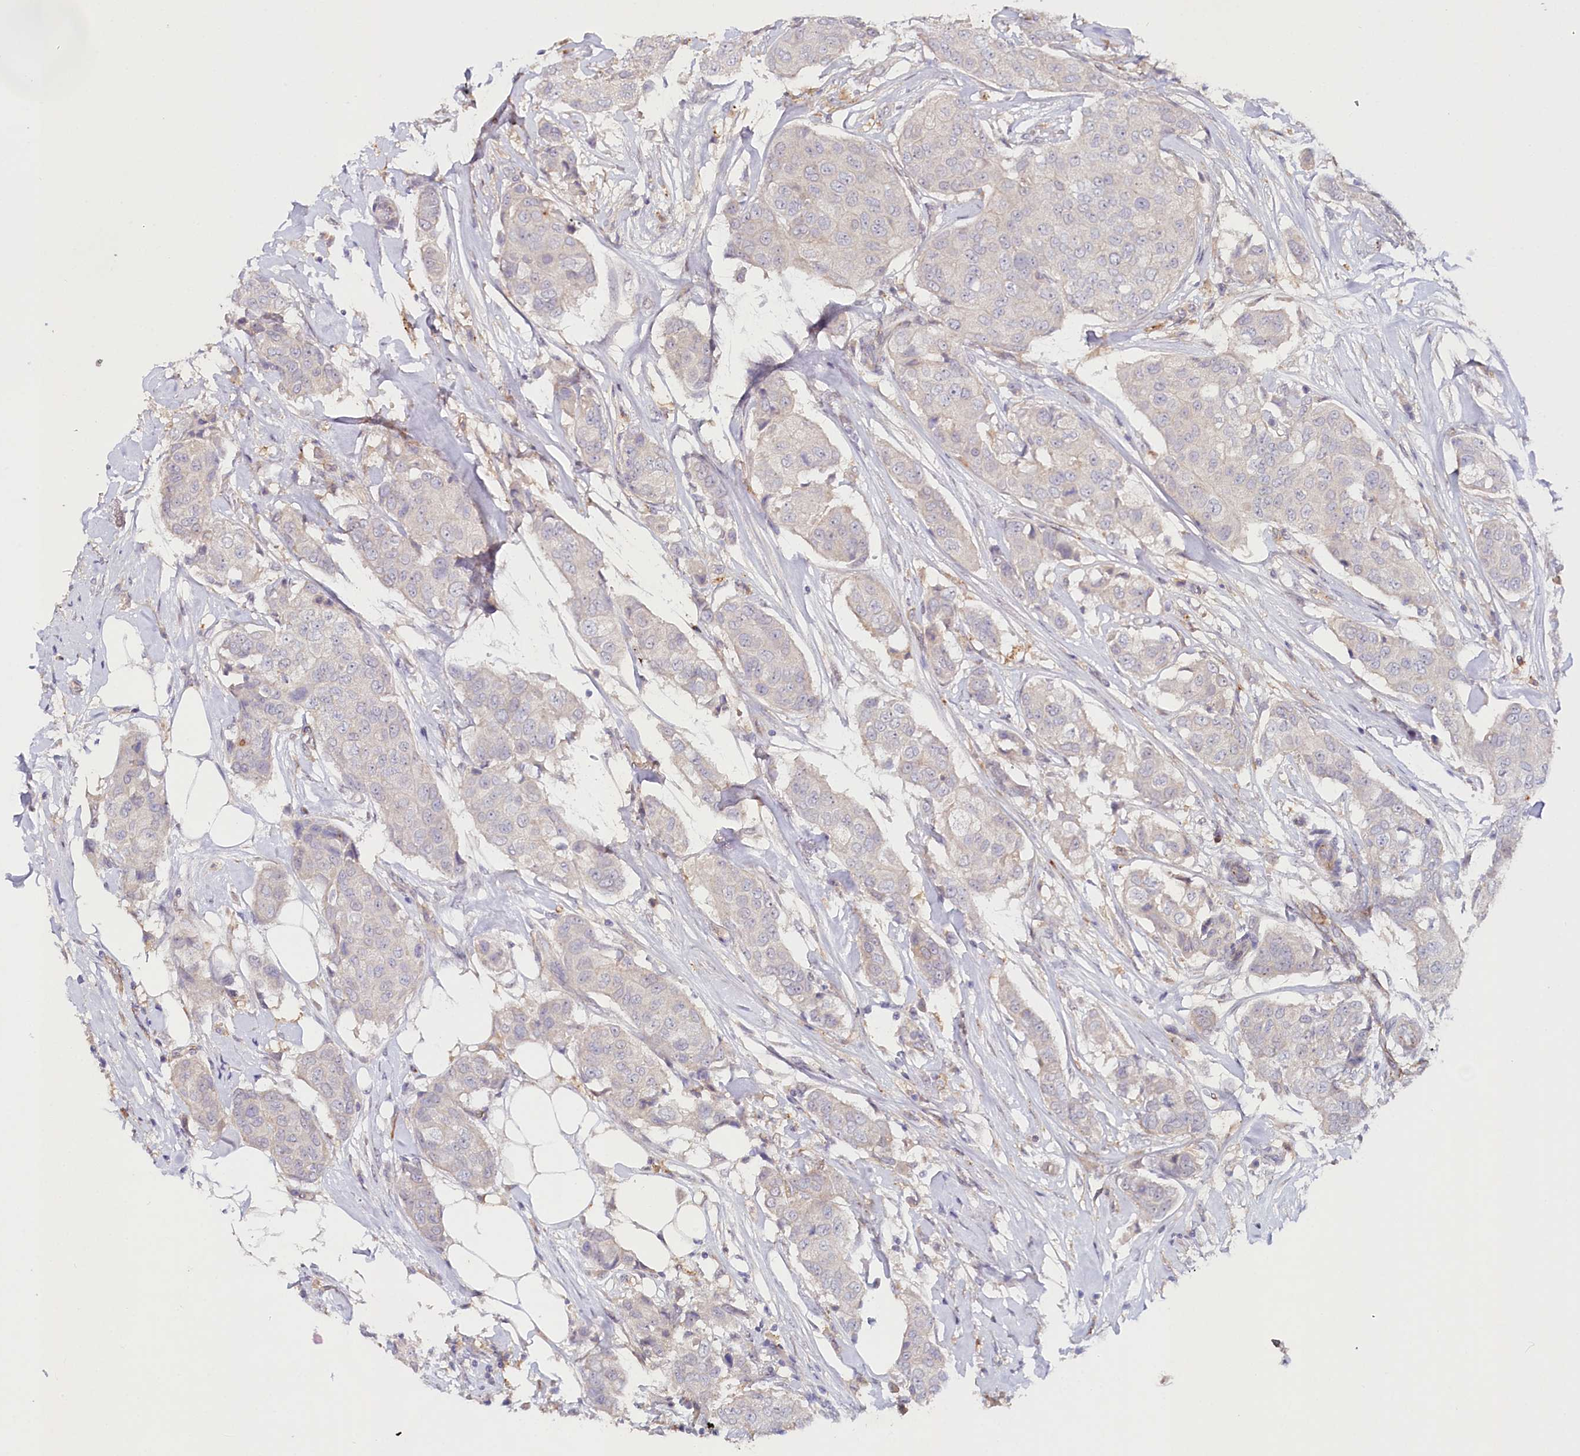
{"staining": {"intensity": "negative", "quantity": "none", "location": "none"}, "tissue": "breast cancer", "cell_type": "Tumor cells", "image_type": "cancer", "snomed": [{"axis": "morphology", "description": "Duct carcinoma"}, {"axis": "topography", "description": "Breast"}], "caption": "DAB immunohistochemical staining of human breast cancer (infiltrating ductal carcinoma) displays no significant staining in tumor cells.", "gene": "ALDH3B1", "patient": {"sex": "female", "age": 80}}